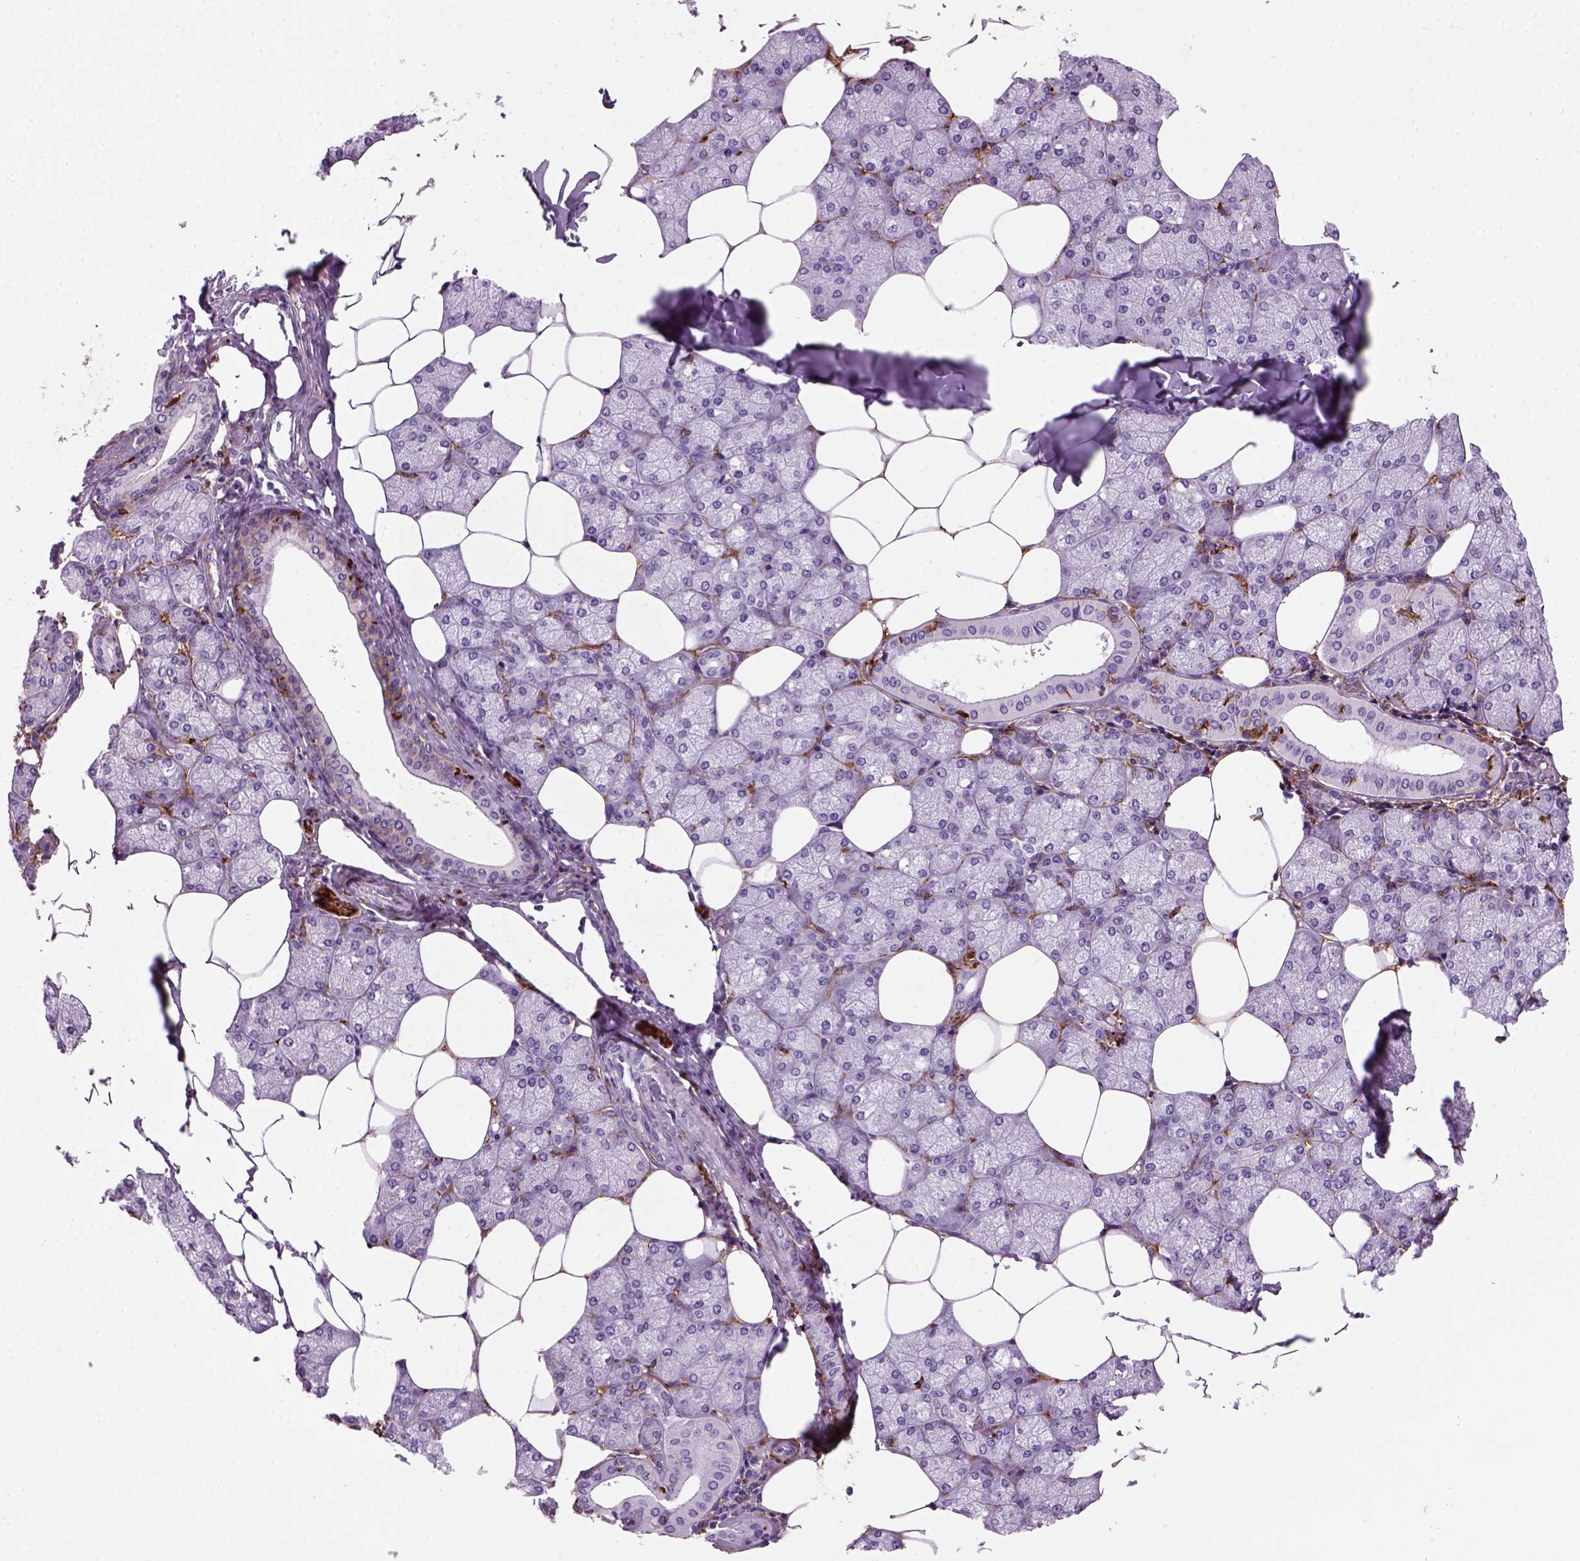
{"staining": {"intensity": "negative", "quantity": "none", "location": "none"}, "tissue": "salivary gland", "cell_type": "Glandular cells", "image_type": "normal", "snomed": [{"axis": "morphology", "description": "Normal tissue, NOS"}, {"axis": "topography", "description": "Salivary gland"}], "caption": "Normal salivary gland was stained to show a protein in brown. There is no significant staining in glandular cells. Nuclei are stained in blue.", "gene": "MARCKS", "patient": {"sex": "female", "age": 43}}